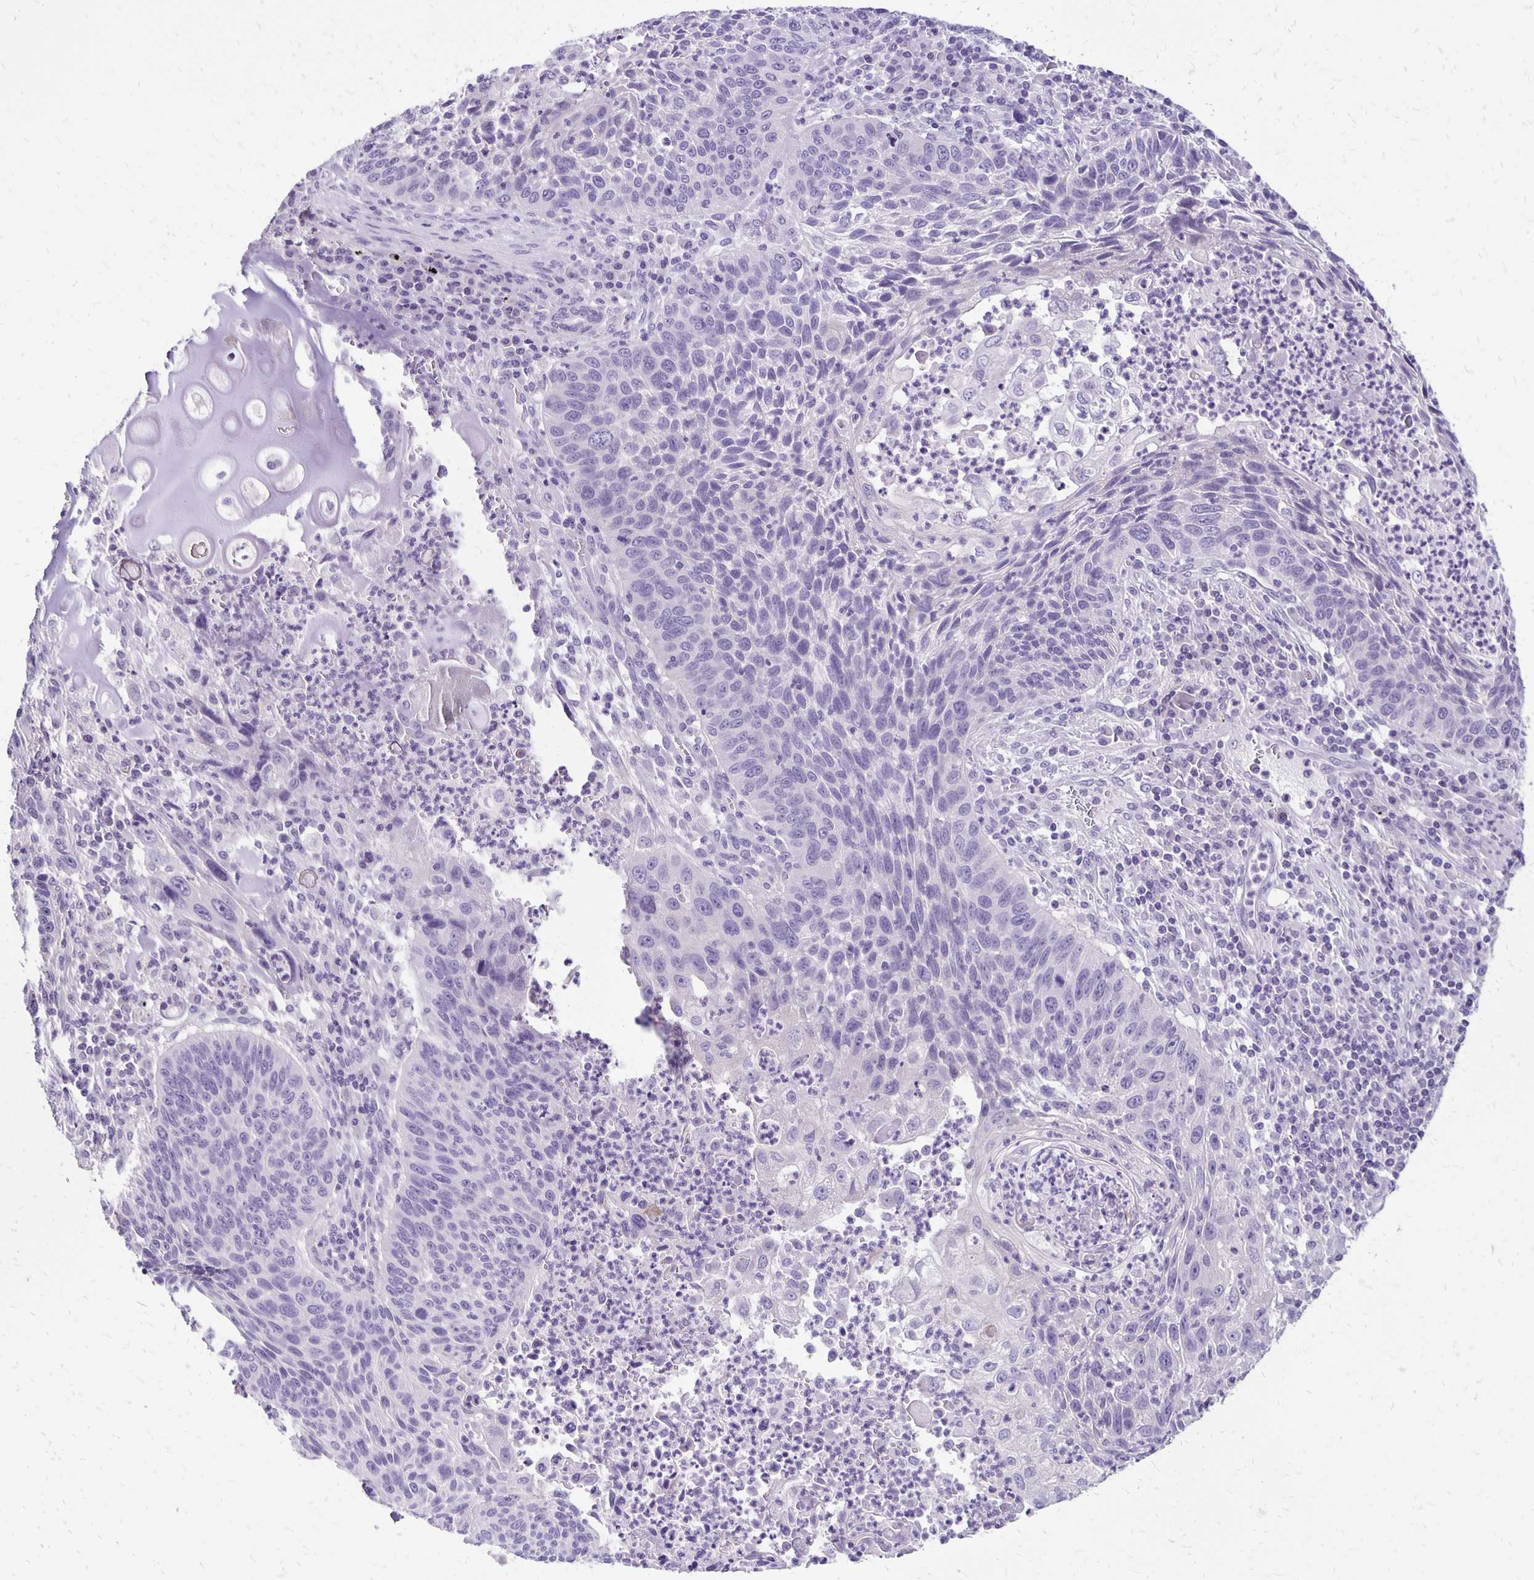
{"staining": {"intensity": "negative", "quantity": "none", "location": "none"}, "tissue": "lung cancer", "cell_type": "Tumor cells", "image_type": "cancer", "snomed": [{"axis": "morphology", "description": "Squamous cell carcinoma, NOS"}, {"axis": "morphology", "description": "Squamous cell carcinoma, metastatic, NOS"}, {"axis": "topography", "description": "Lung"}, {"axis": "topography", "description": "Pleura, NOS"}], "caption": "A histopathology image of human lung squamous cell carcinoma is negative for staining in tumor cells.", "gene": "ANKRD45", "patient": {"sex": "male", "age": 72}}